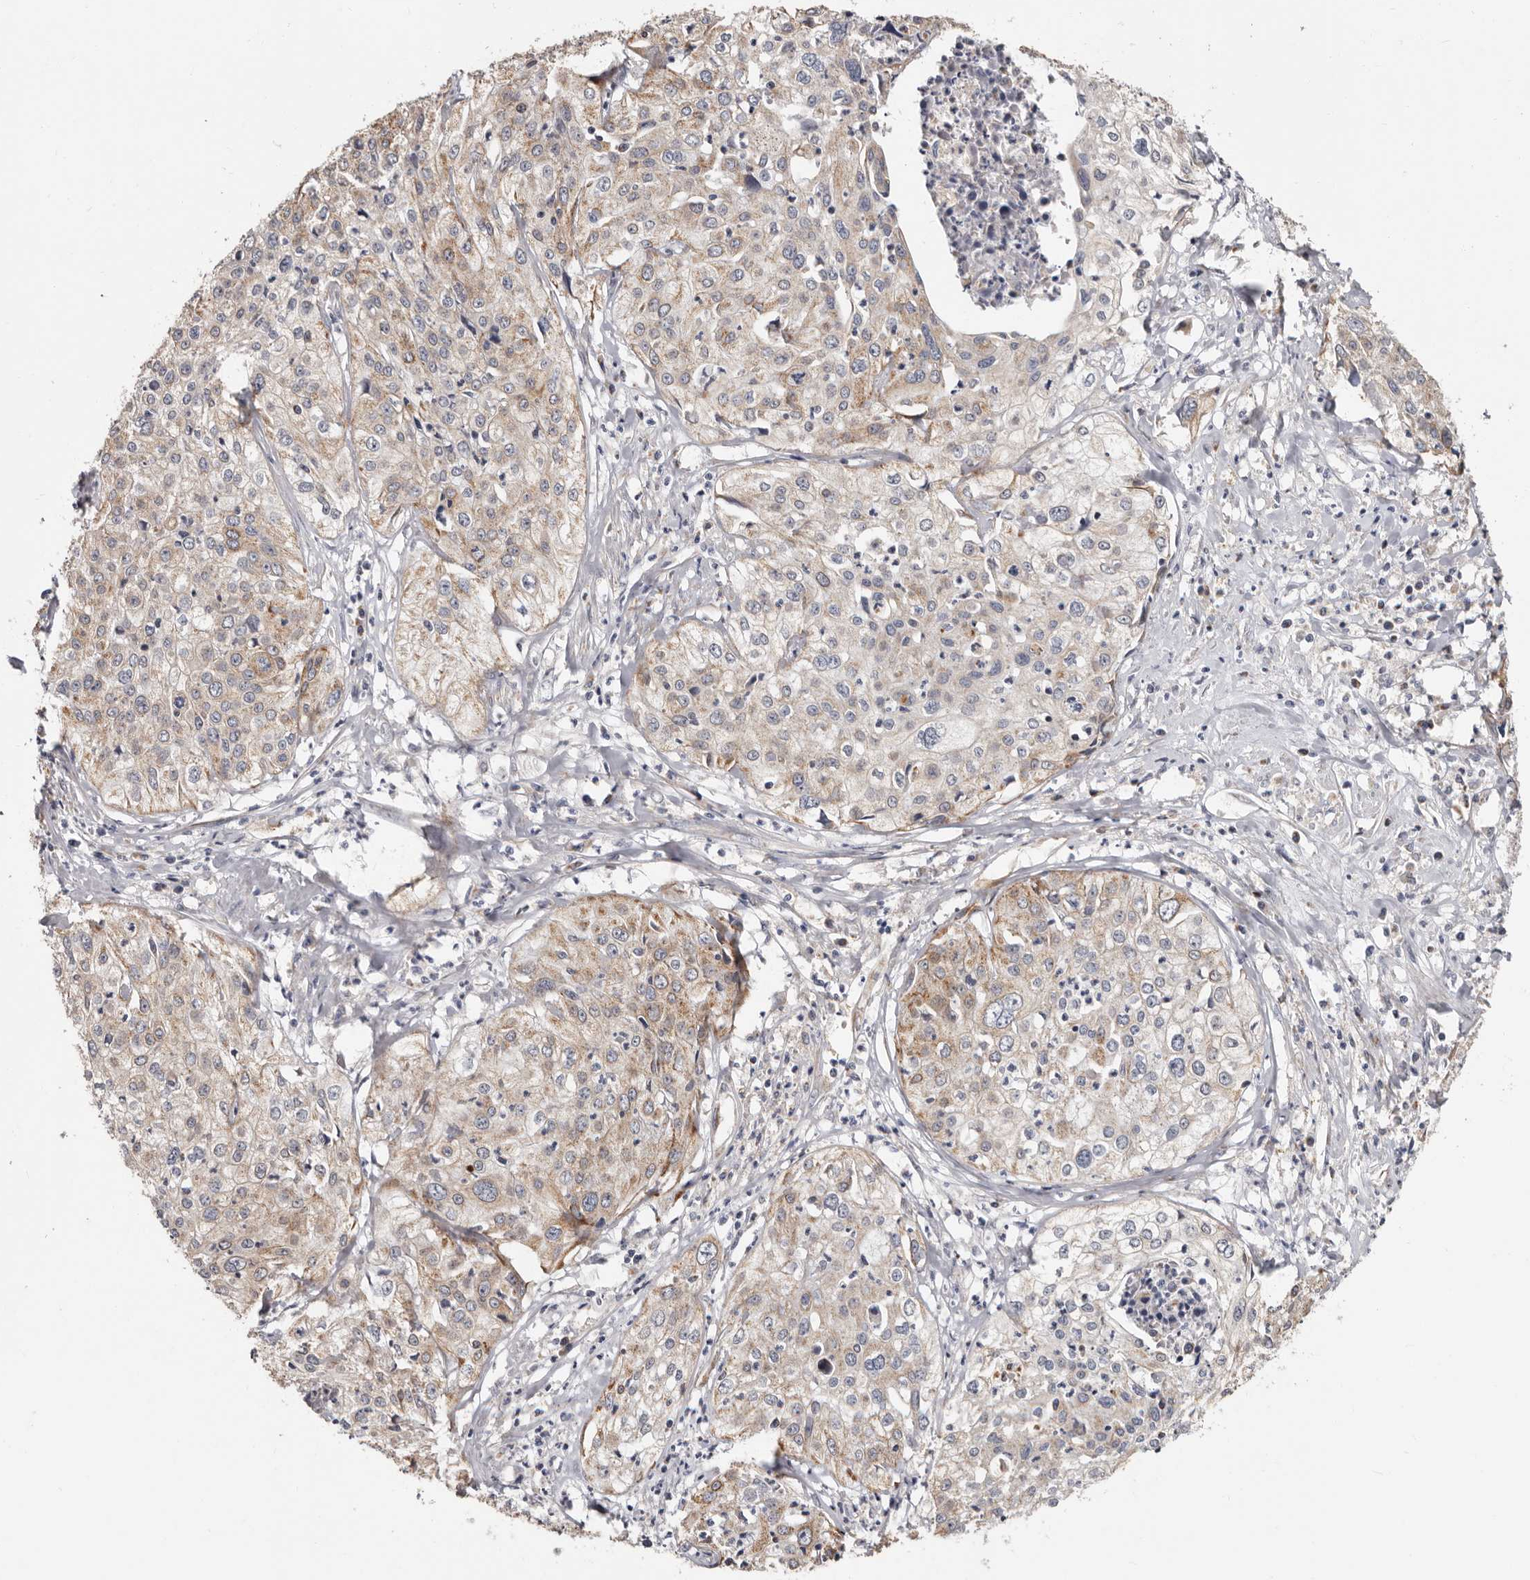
{"staining": {"intensity": "moderate", "quantity": "25%-75%", "location": "cytoplasmic/membranous"}, "tissue": "cervical cancer", "cell_type": "Tumor cells", "image_type": "cancer", "snomed": [{"axis": "morphology", "description": "Squamous cell carcinoma, NOS"}, {"axis": "topography", "description": "Cervix"}], "caption": "Protein staining shows moderate cytoplasmic/membranous staining in about 25%-75% of tumor cells in cervical cancer (squamous cell carcinoma).", "gene": "MRPL18", "patient": {"sex": "female", "age": 31}}